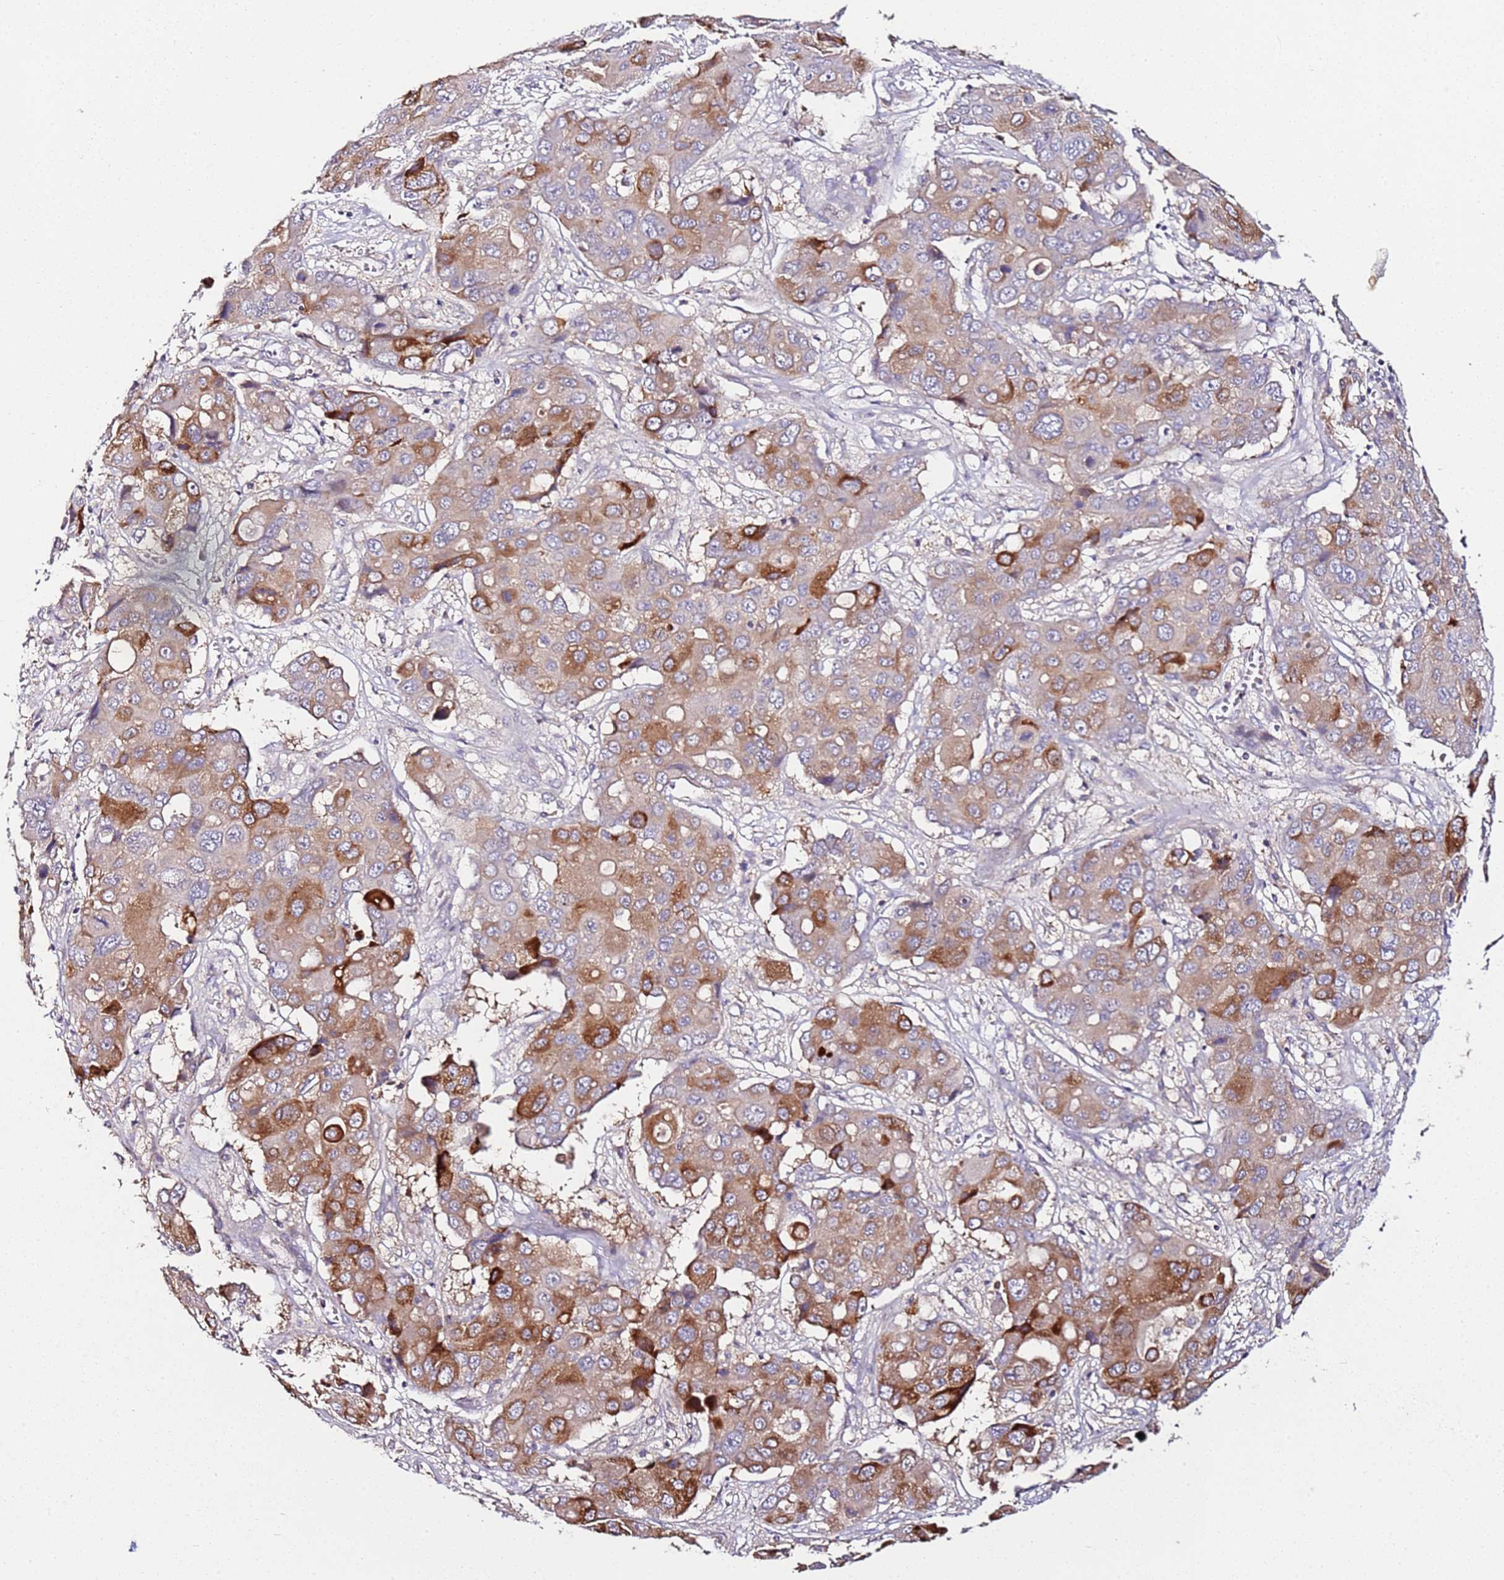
{"staining": {"intensity": "strong", "quantity": "<25%", "location": "cytoplasmic/membranous"}, "tissue": "liver cancer", "cell_type": "Tumor cells", "image_type": "cancer", "snomed": [{"axis": "morphology", "description": "Cholangiocarcinoma"}, {"axis": "topography", "description": "Liver"}], "caption": "Immunohistochemical staining of human liver cholangiocarcinoma exhibits medium levels of strong cytoplasmic/membranous protein staining in approximately <25% of tumor cells.", "gene": "SRRM5", "patient": {"sex": "male", "age": 67}}